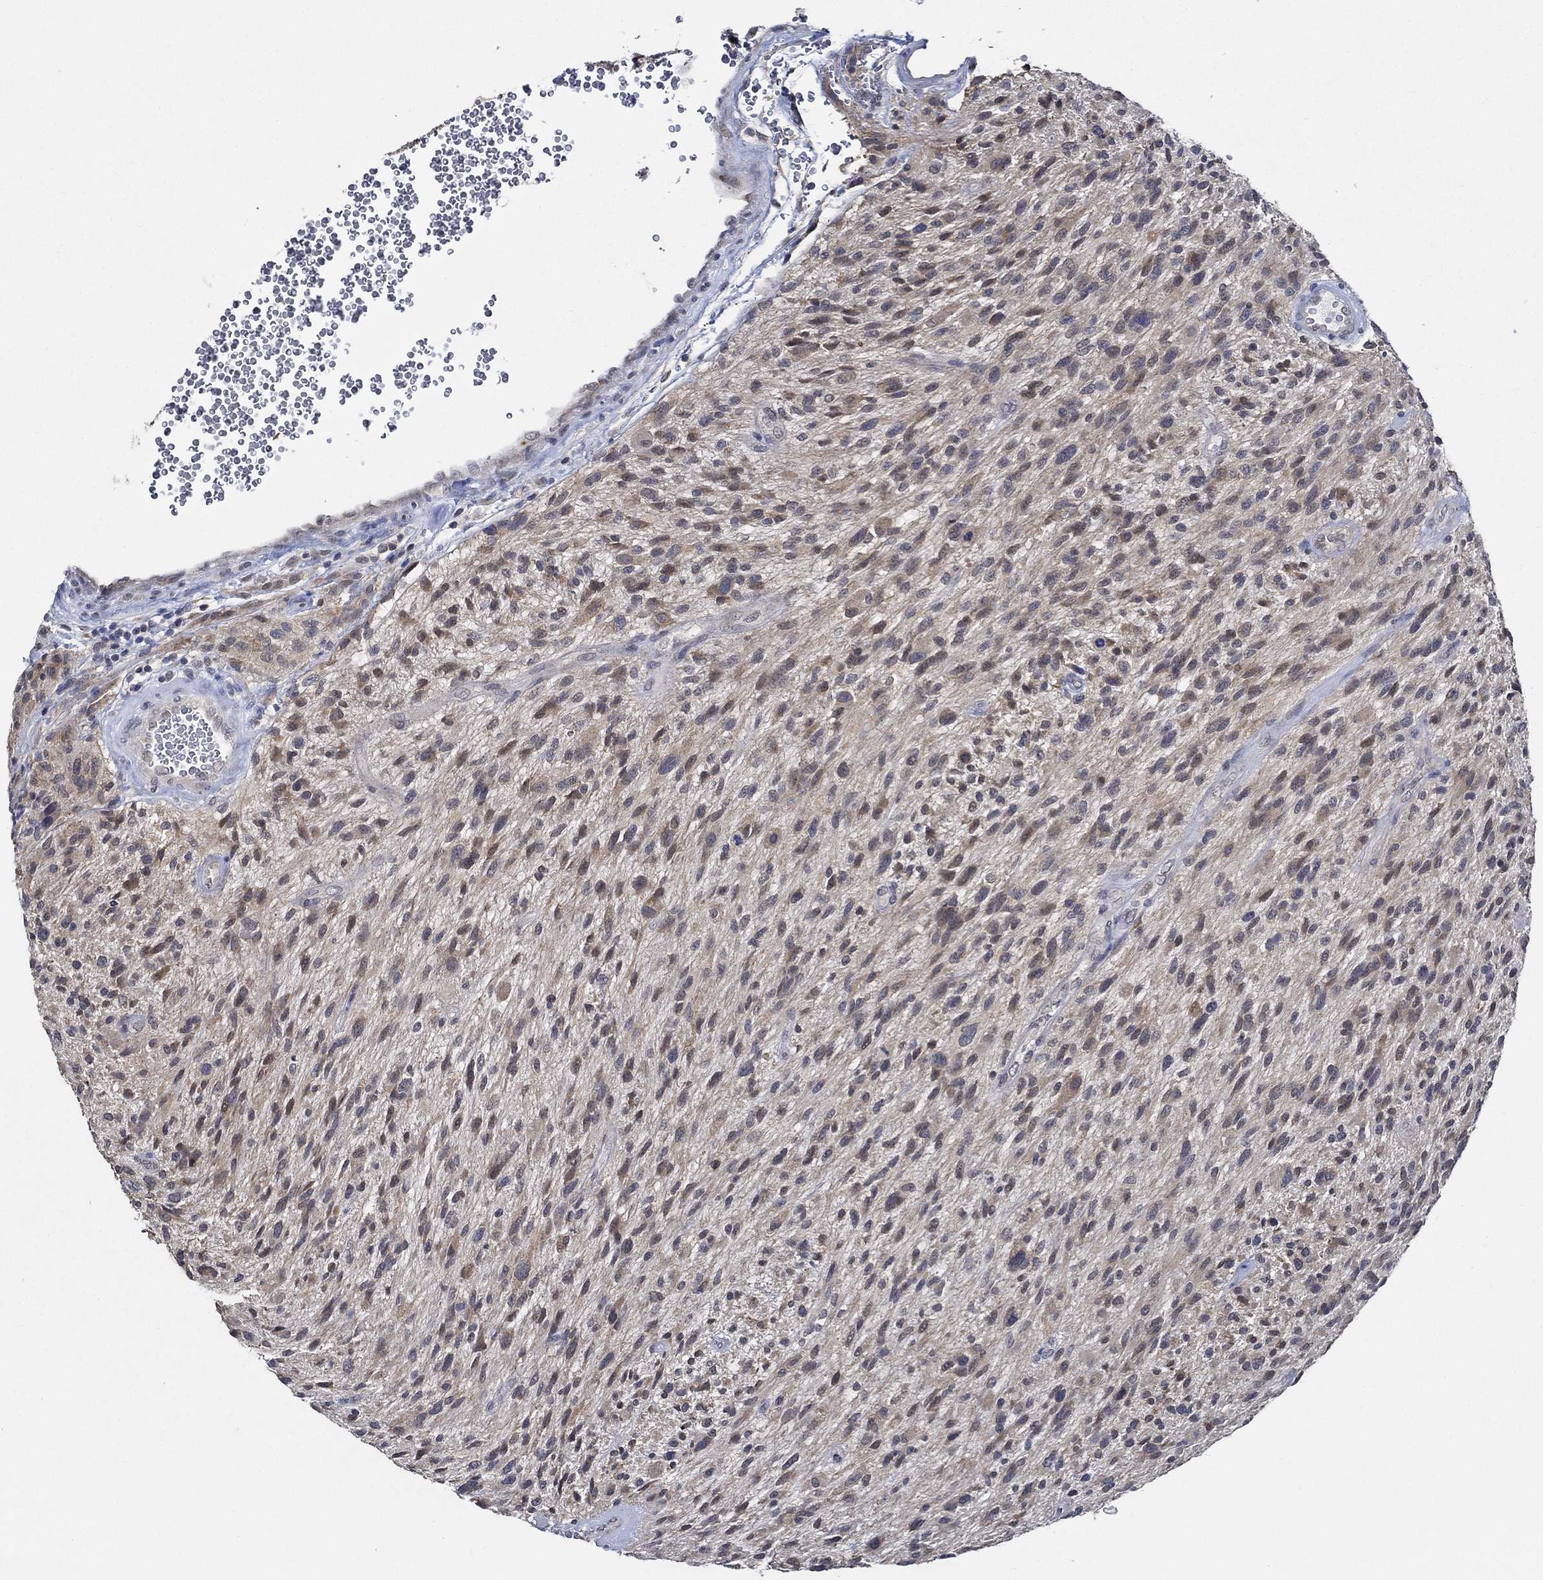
{"staining": {"intensity": "moderate", "quantity": ">75%", "location": "cytoplasmic/membranous"}, "tissue": "glioma", "cell_type": "Tumor cells", "image_type": "cancer", "snomed": [{"axis": "morphology", "description": "Glioma, malignant, High grade"}, {"axis": "topography", "description": "Brain"}], "caption": "Moderate cytoplasmic/membranous expression for a protein is seen in about >75% of tumor cells of malignant glioma (high-grade) using IHC.", "gene": "DACT1", "patient": {"sex": "male", "age": 47}}